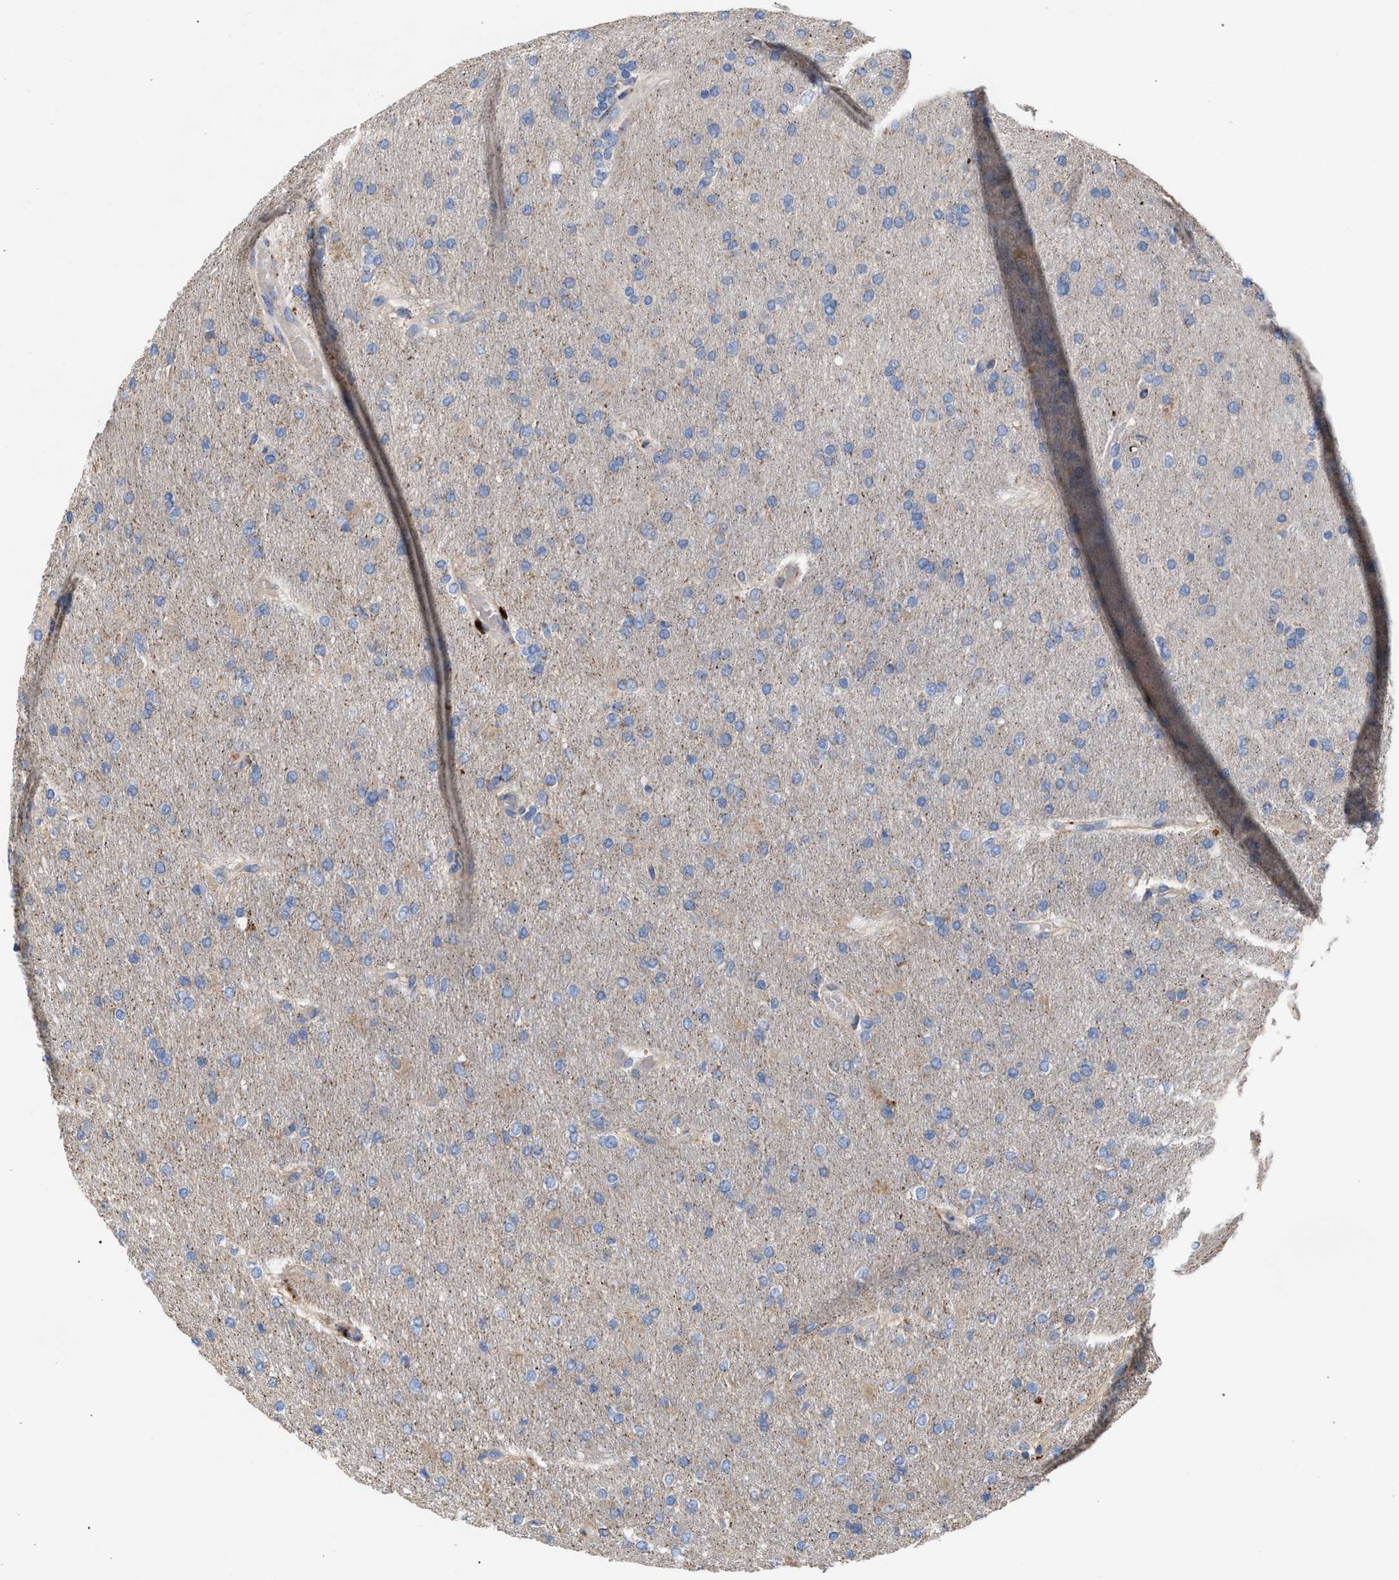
{"staining": {"intensity": "weak", "quantity": "25%-75%", "location": "cytoplasmic/membranous"}, "tissue": "glioma", "cell_type": "Tumor cells", "image_type": "cancer", "snomed": [{"axis": "morphology", "description": "Glioma, malignant, High grade"}, {"axis": "topography", "description": "Cerebral cortex"}], "caption": "IHC histopathology image of human malignant high-grade glioma stained for a protein (brown), which displays low levels of weak cytoplasmic/membranous expression in approximately 25%-75% of tumor cells.", "gene": "MBTD1", "patient": {"sex": "female", "age": 36}}